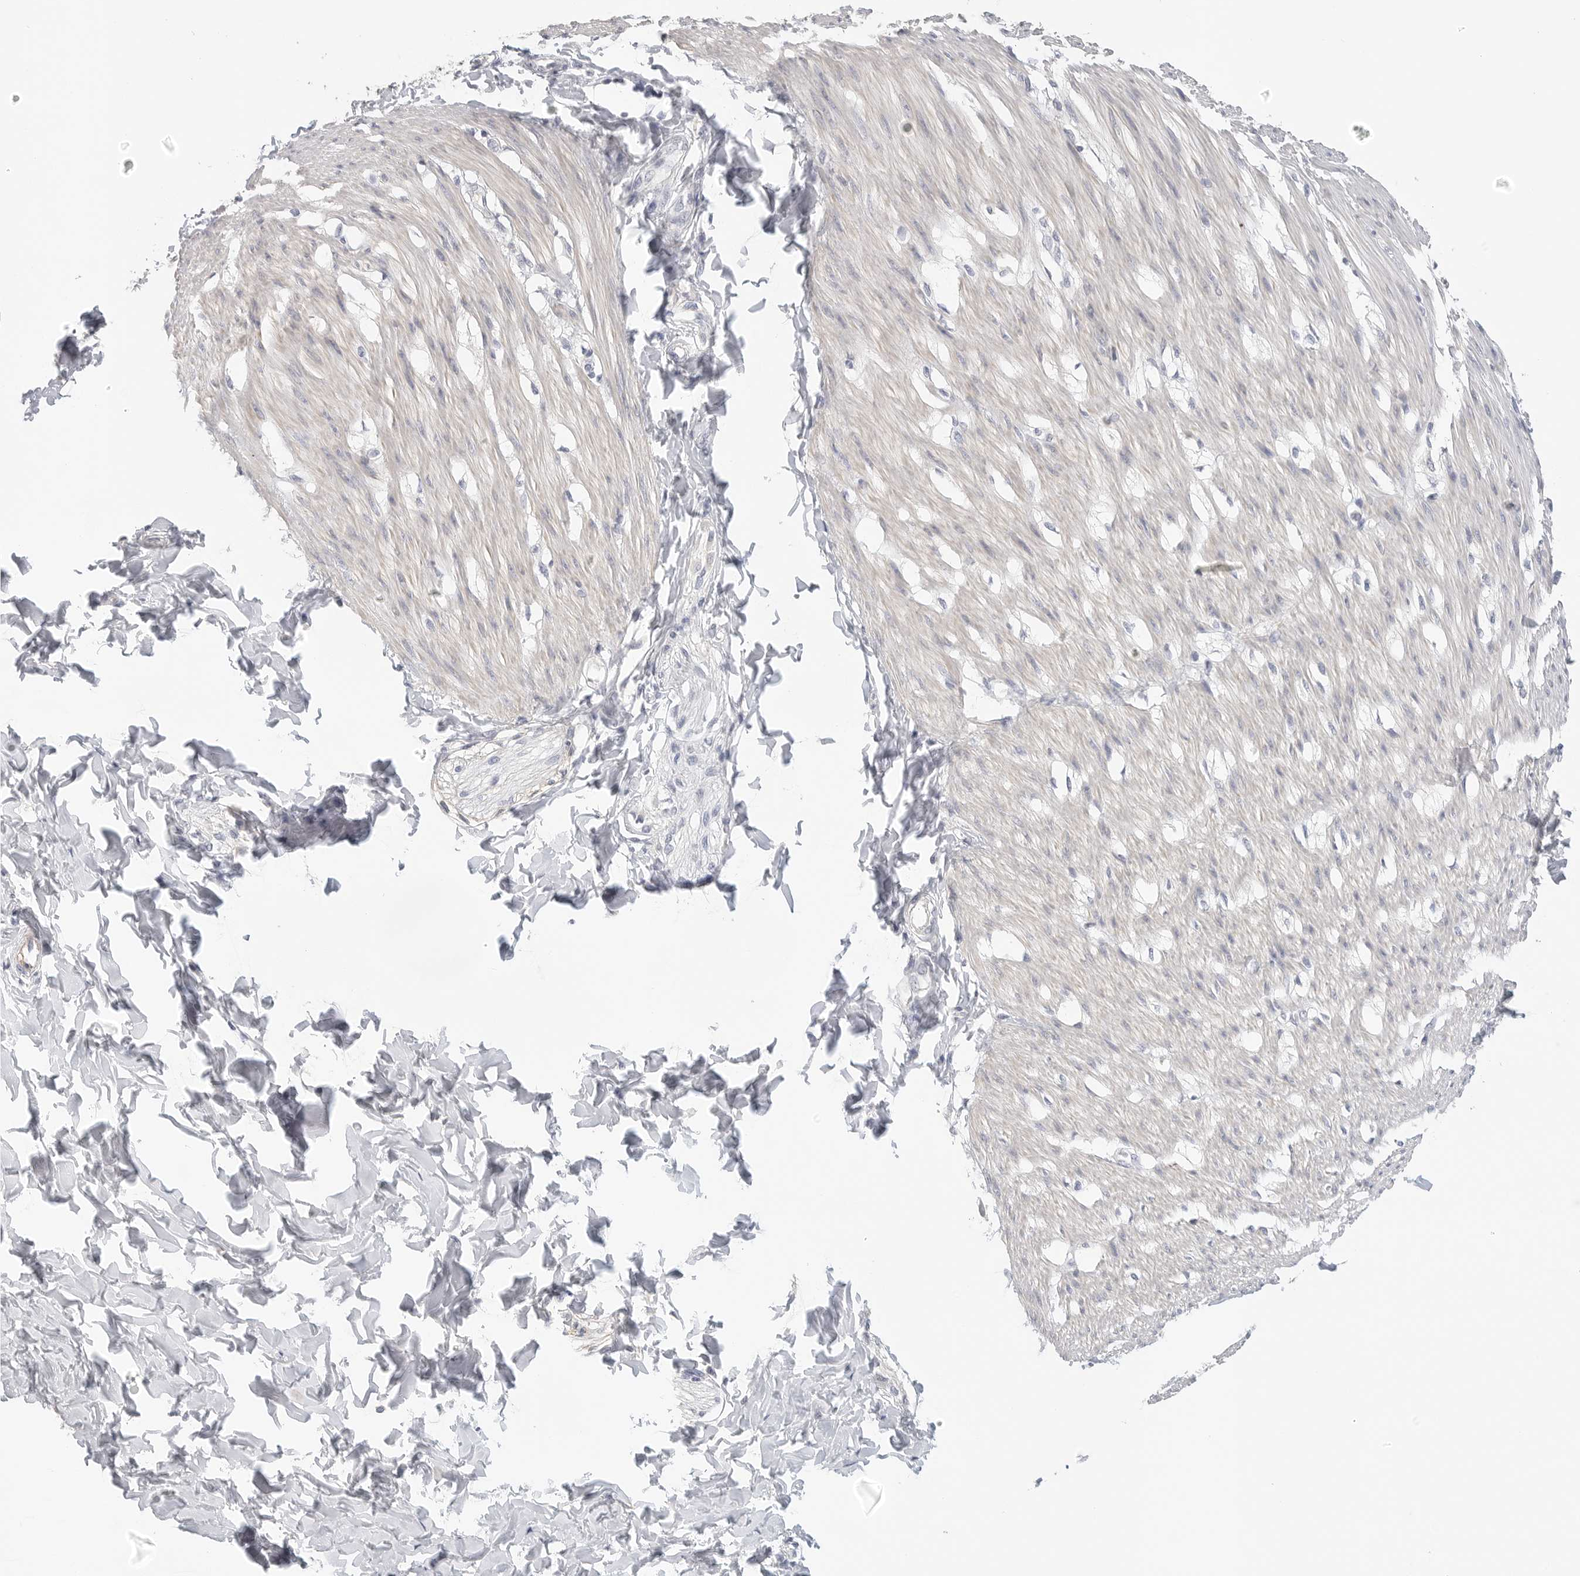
{"staining": {"intensity": "moderate", "quantity": "<25%", "location": "cytoplasmic/membranous"}, "tissue": "smooth muscle", "cell_type": "Smooth muscle cells", "image_type": "normal", "snomed": [{"axis": "morphology", "description": "Normal tissue, NOS"}, {"axis": "morphology", "description": "Adenocarcinoma, NOS"}, {"axis": "topography", "description": "Smooth muscle"}, {"axis": "topography", "description": "Colon"}], "caption": "DAB immunohistochemical staining of normal human smooth muscle shows moderate cytoplasmic/membranous protein staining in about <25% of smooth muscle cells. The protein of interest is shown in brown color, while the nuclei are stained blue.", "gene": "FBN2", "patient": {"sex": "male", "age": 14}}